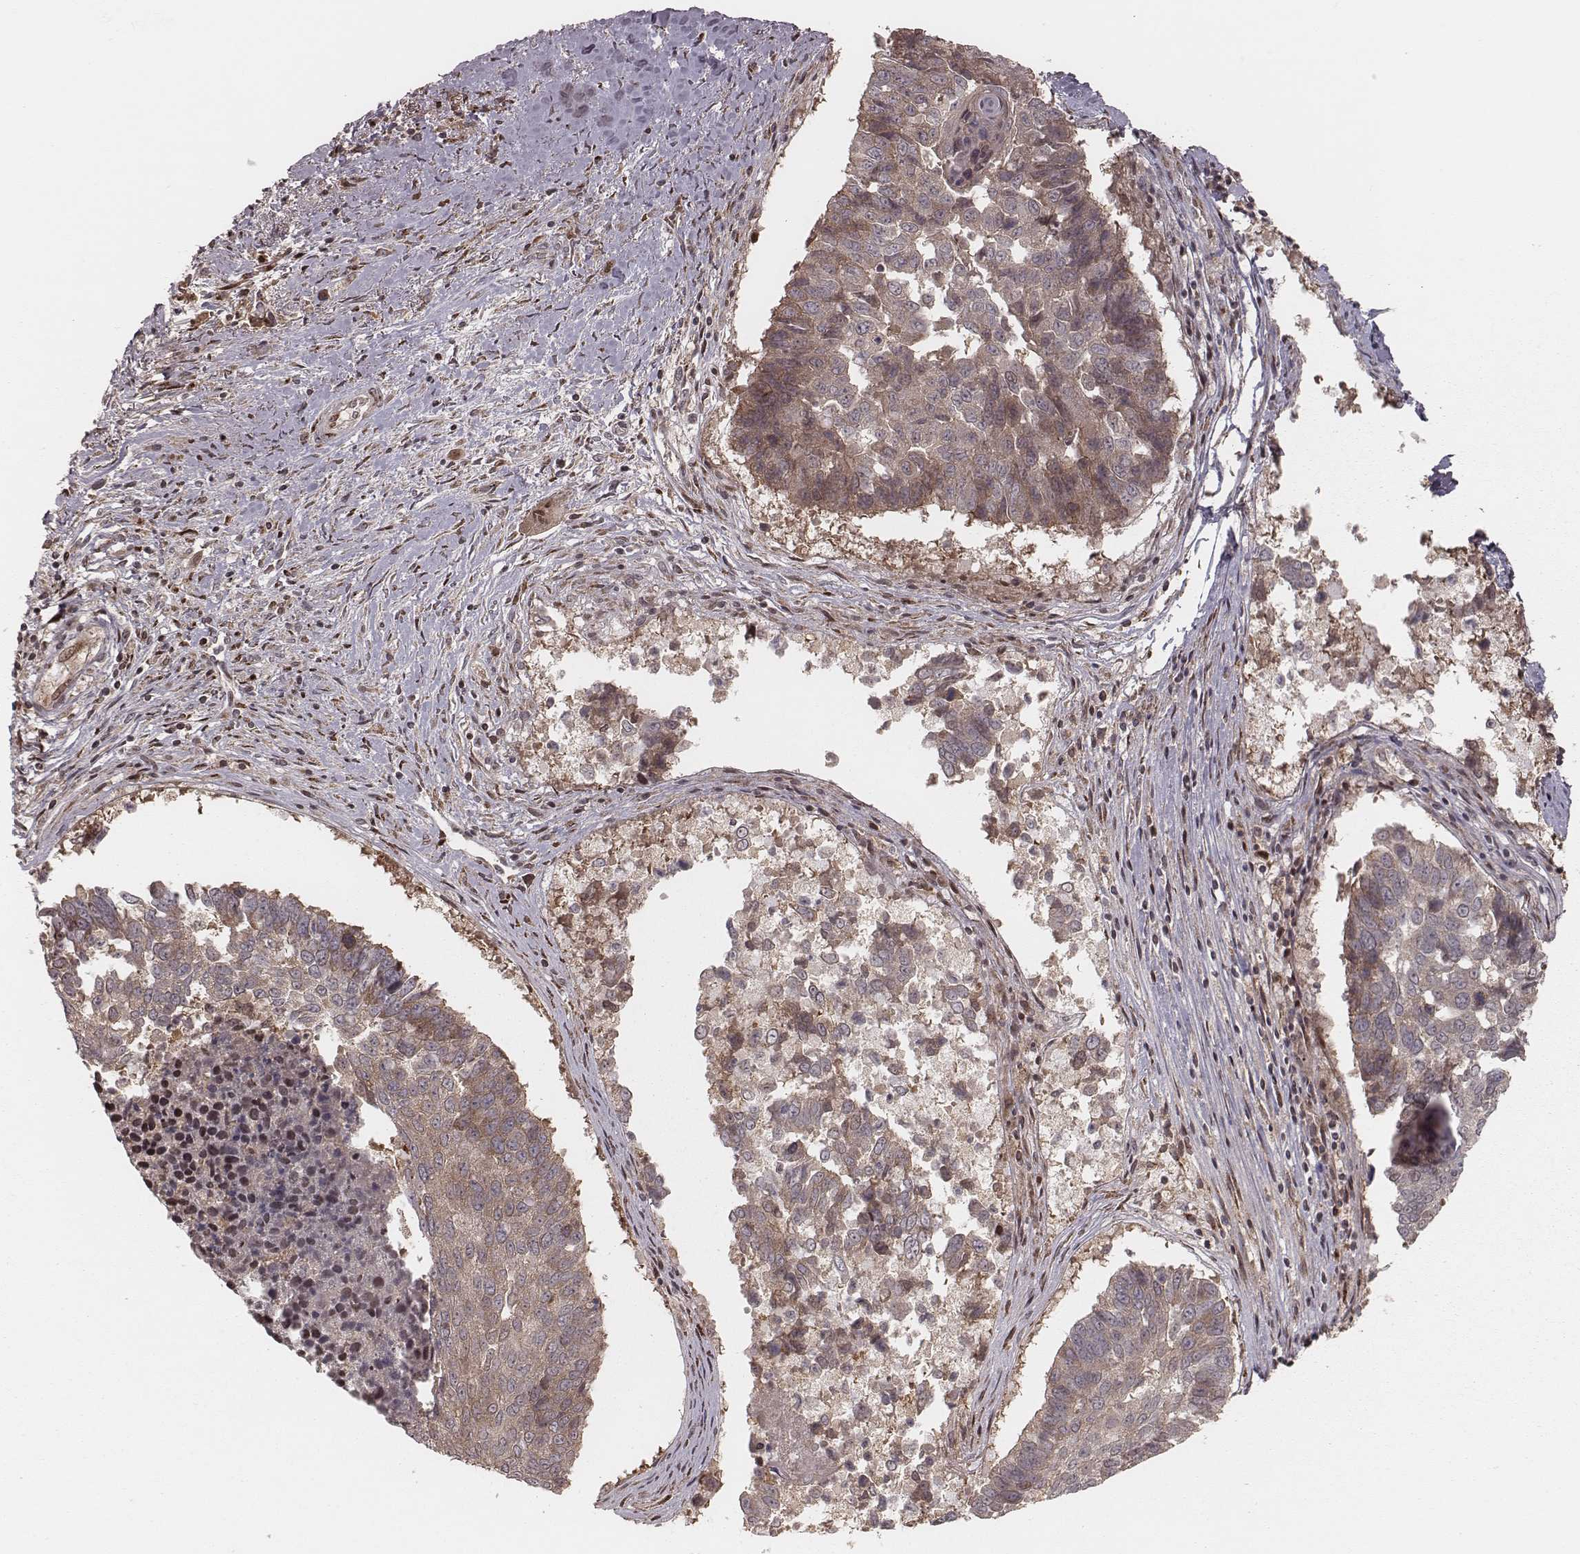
{"staining": {"intensity": "weak", "quantity": ">75%", "location": "cytoplasmic/membranous"}, "tissue": "lung cancer", "cell_type": "Tumor cells", "image_type": "cancer", "snomed": [{"axis": "morphology", "description": "Squamous cell carcinoma, NOS"}, {"axis": "topography", "description": "Lung"}], "caption": "Brown immunohistochemical staining in human lung squamous cell carcinoma demonstrates weak cytoplasmic/membranous expression in about >75% of tumor cells. The protein of interest is shown in brown color, while the nuclei are stained blue.", "gene": "MYO19", "patient": {"sex": "male", "age": 73}}